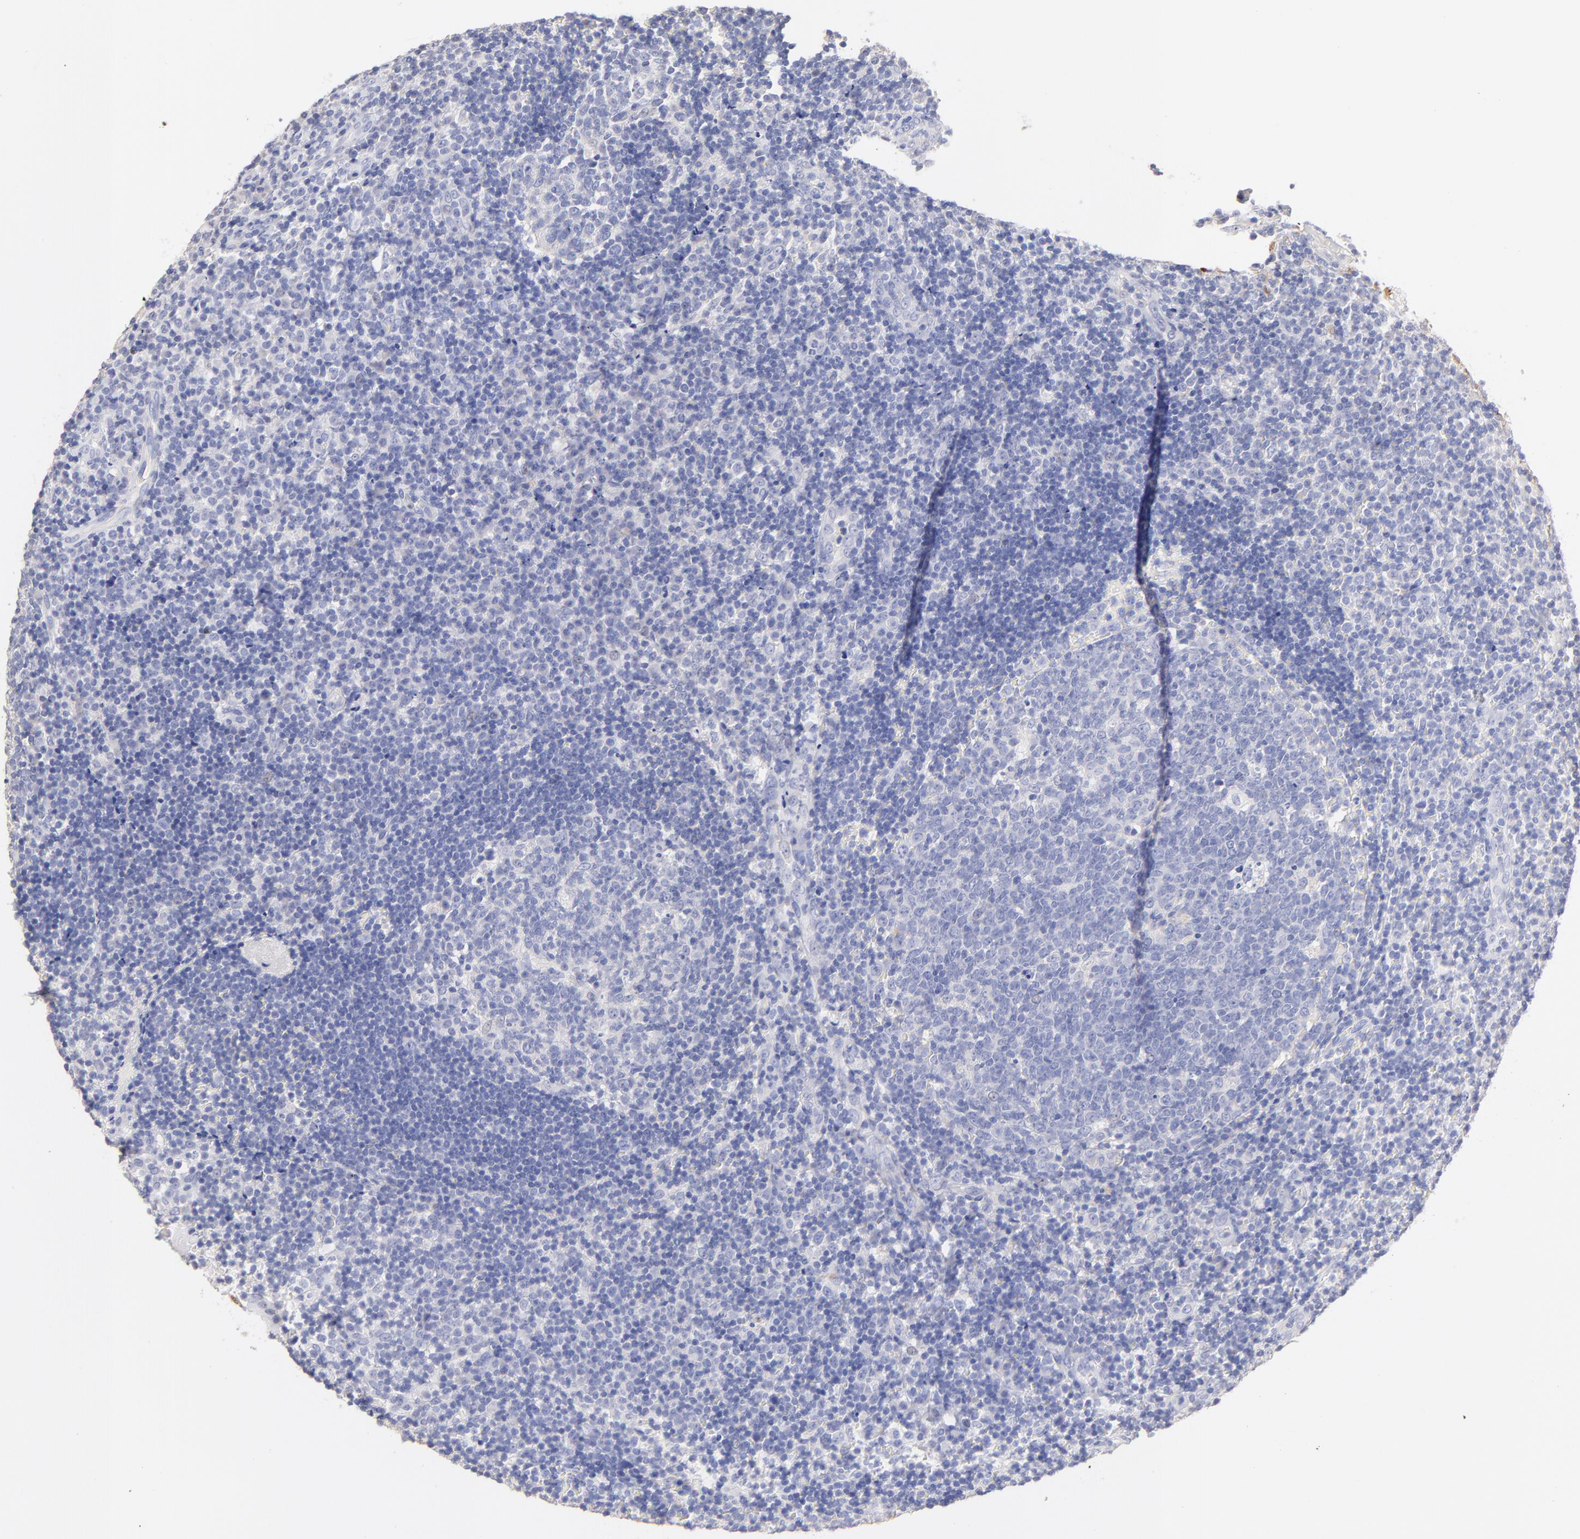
{"staining": {"intensity": "negative", "quantity": "none", "location": "none"}, "tissue": "tonsil", "cell_type": "Germinal center cells", "image_type": "normal", "snomed": [{"axis": "morphology", "description": "Normal tissue, NOS"}, {"axis": "topography", "description": "Tonsil"}], "caption": "This is an immunohistochemistry (IHC) photomicrograph of unremarkable human tonsil. There is no positivity in germinal center cells.", "gene": "CFAP57", "patient": {"sex": "female", "age": 40}}